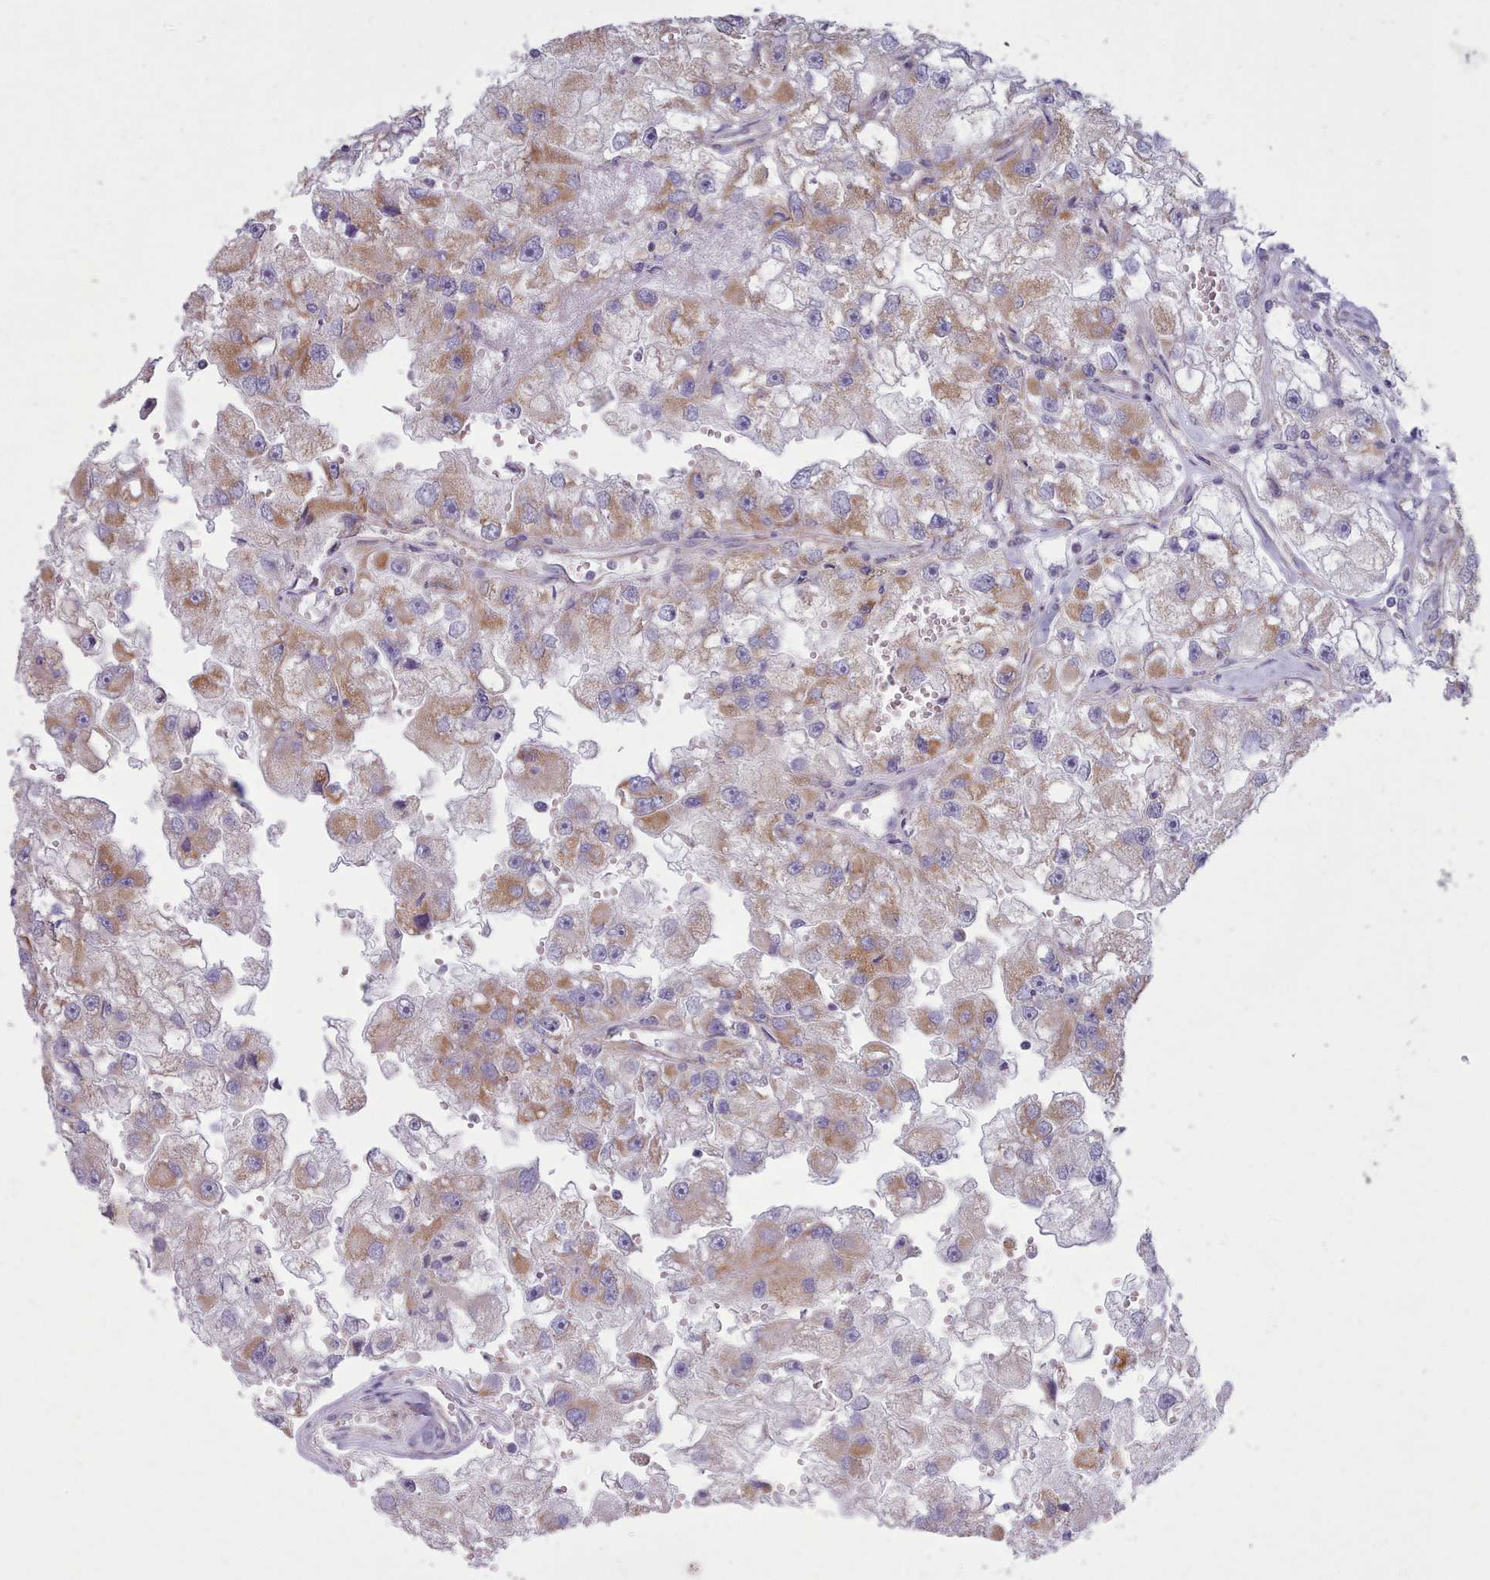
{"staining": {"intensity": "moderate", "quantity": "25%-75%", "location": "cytoplasmic/membranous"}, "tissue": "renal cancer", "cell_type": "Tumor cells", "image_type": "cancer", "snomed": [{"axis": "morphology", "description": "Adenocarcinoma, NOS"}, {"axis": "topography", "description": "Kidney"}], "caption": "High-power microscopy captured an IHC photomicrograph of renal adenocarcinoma, revealing moderate cytoplasmic/membranous expression in approximately 25%-75% of tumor cells. Using DAB (brown) and hematoxylin (blue) stains, captured at high magnification using brightfield microscopy.", "gene": "MRPL21", "patient": {"sex": "male", "age": 63}}